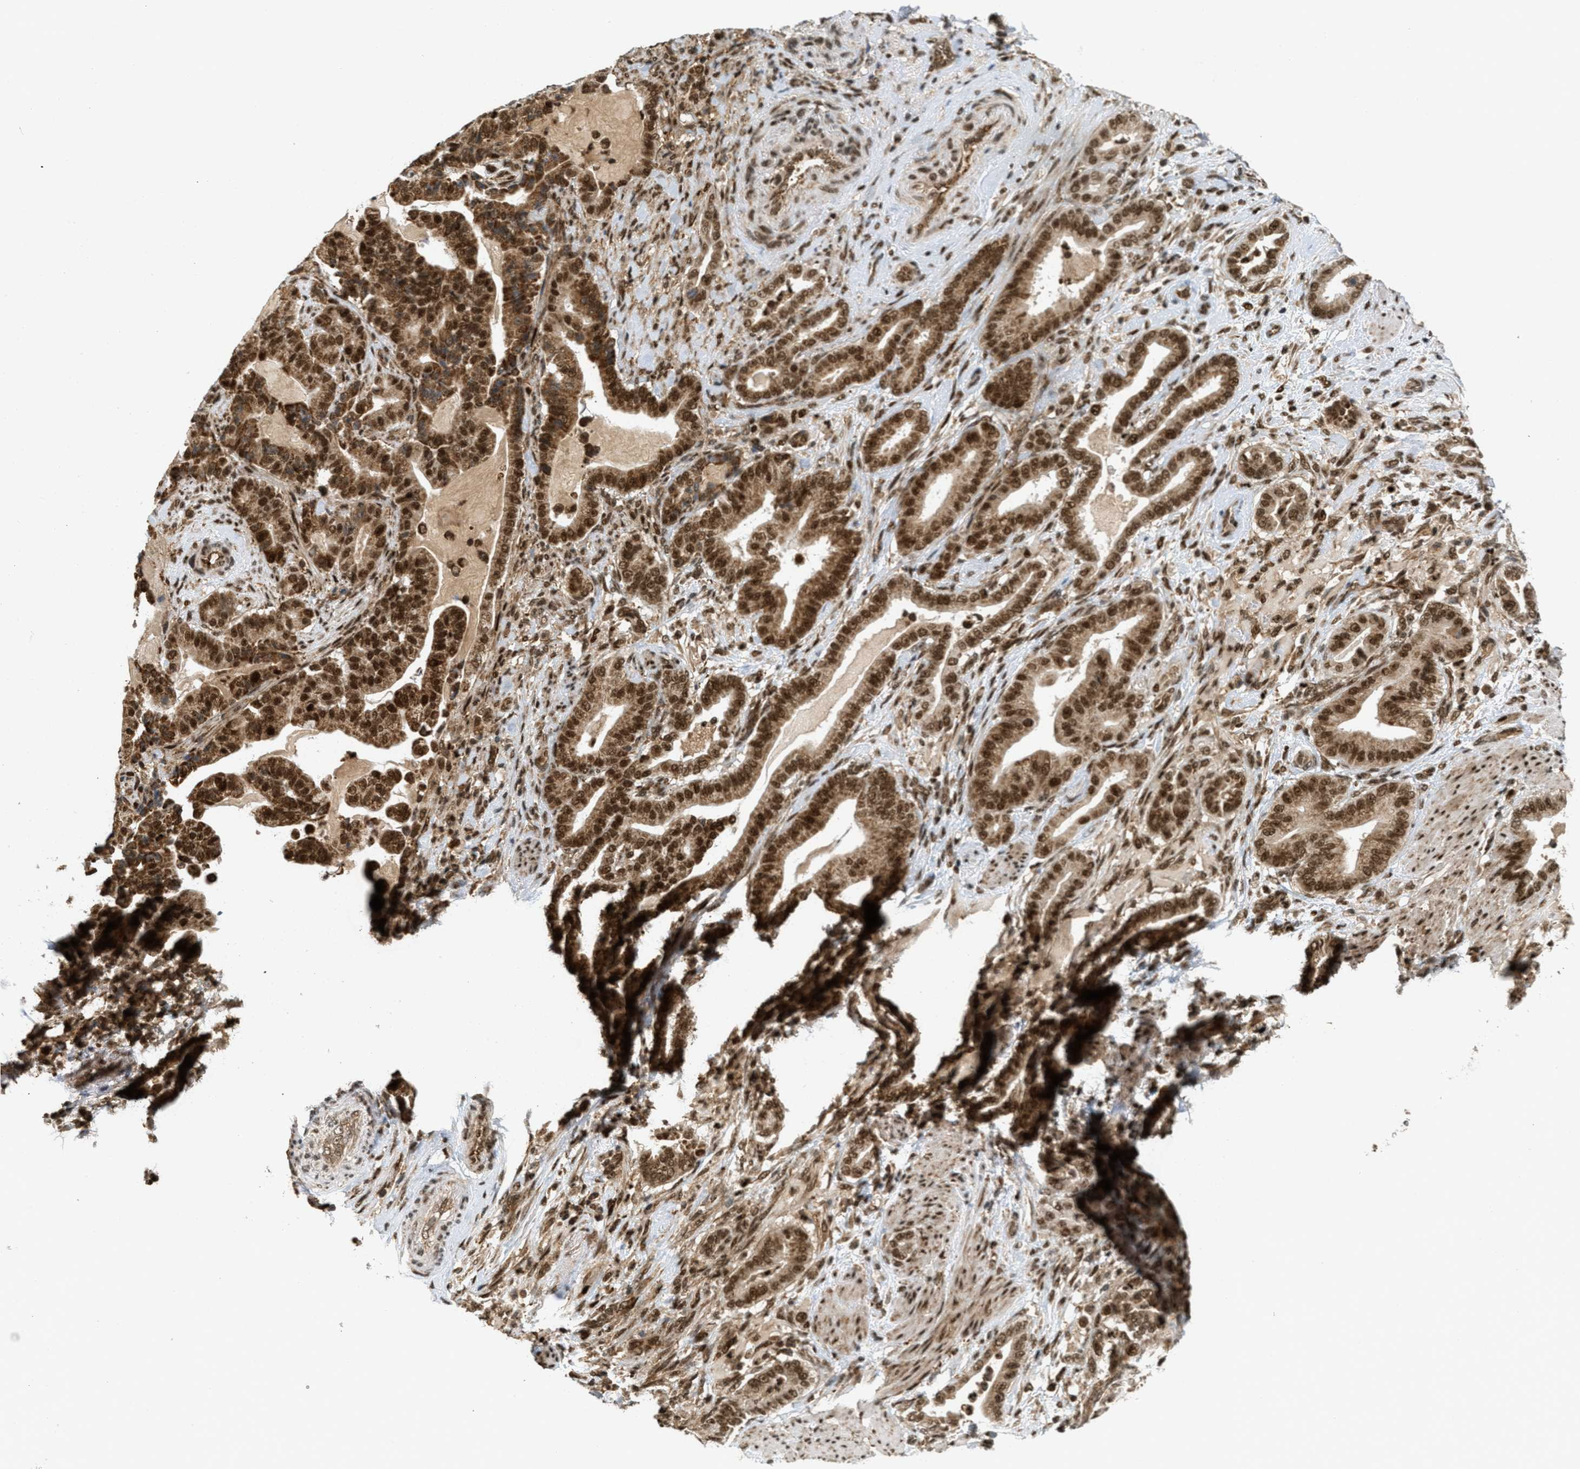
{"staining": {"intensity": "strong", "quantity": ">75%", "location": "cytoplasmic/membranous,nuclear"}, "tissue": "pancreatic cancer", "cell_type": "Tumor cells", "image_type": "cancer", "snomed": [{"axis": "morphology", "description": "Normal tissue, NOS"}, {"axis": "morphology", "description": "Adenocarcinoma, NOS"}, {"axis": "topography", "description": "Pancreas"}], "caption": "This is a micrograph of IHC staining of pancreatic cancer, which shows strong staining in the cytoplasmic/membranous and nuclear of tumor cells.", "gene": "TLK1", "patient": {"sex": "male", "age": 63}}